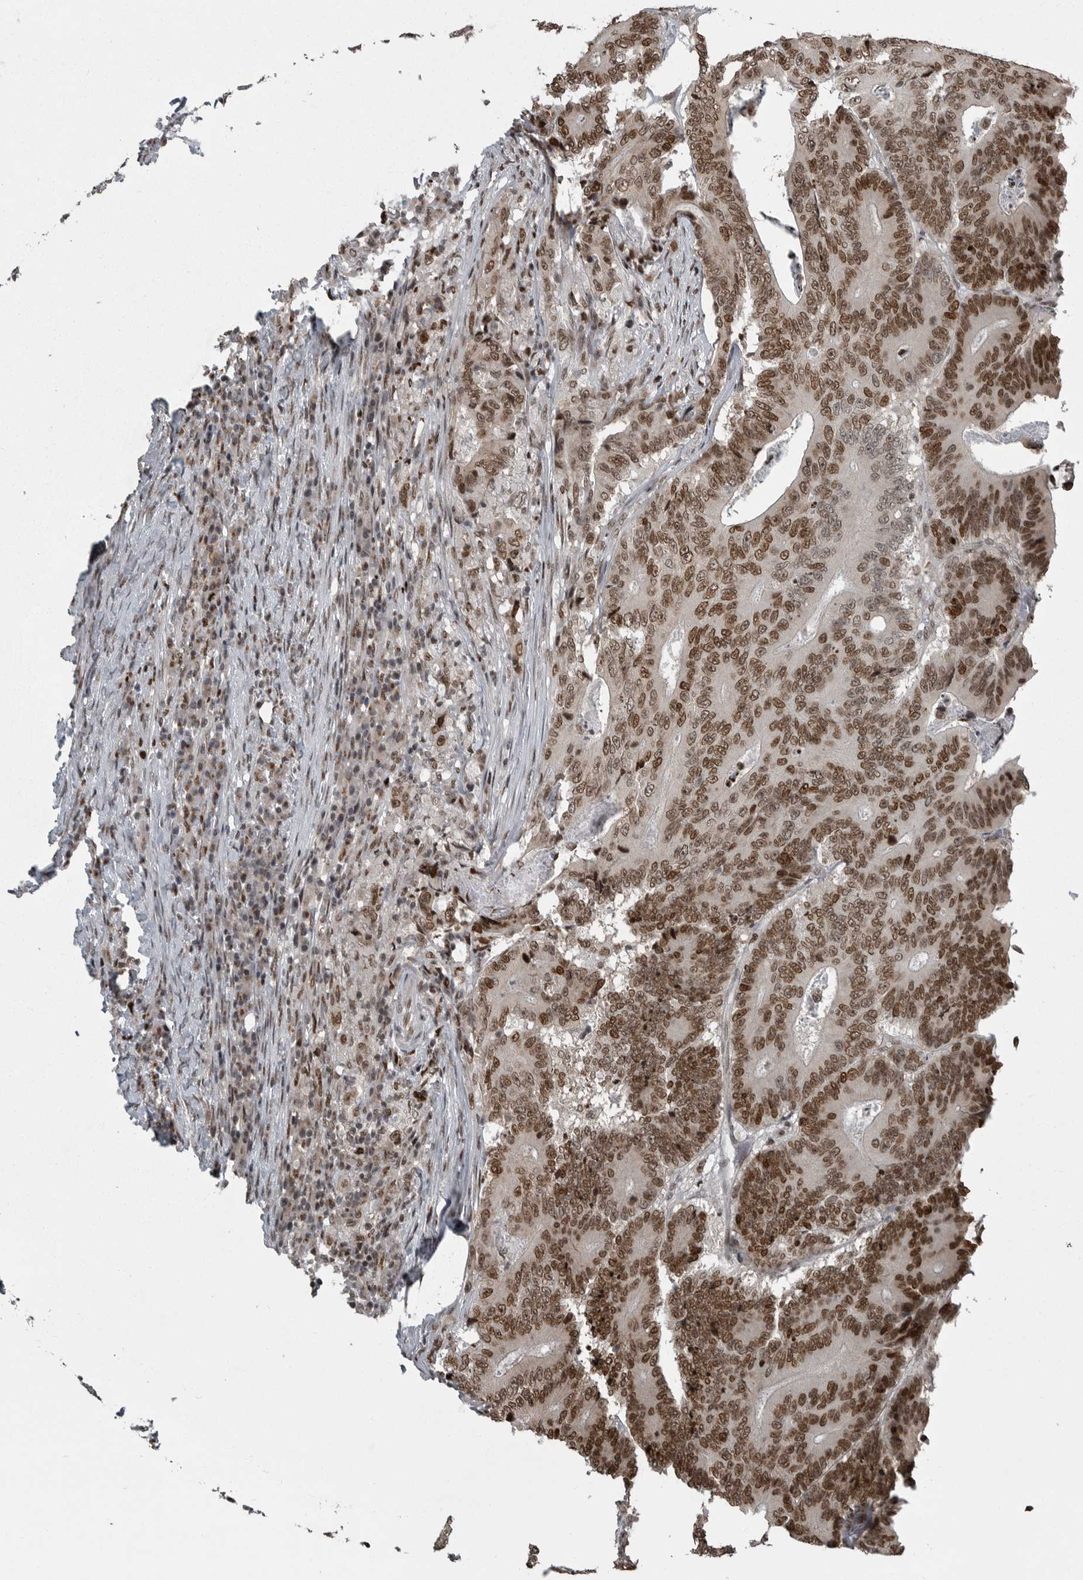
{"staining": {"intensity": "strong", "quantity": ">75%", "location": "nuclear"}, "tissue": "colorectal cancer", "cell_type": "Tumor cells", "image_type": "cancer", "snomed": [{"axis": "morphology", "description": "Adenocarcinoma, NOS"}, {"axis": "topography", "description": "Colon"}], "caption": "Strong nuclear staining for a protein is appreciated in about >75% of tumor cells of adenocarcinoma (colorectal) using immunohistochemistry (IHC).", "gene": "YAF2", "patient": {"sex": "male", "age": 83}}